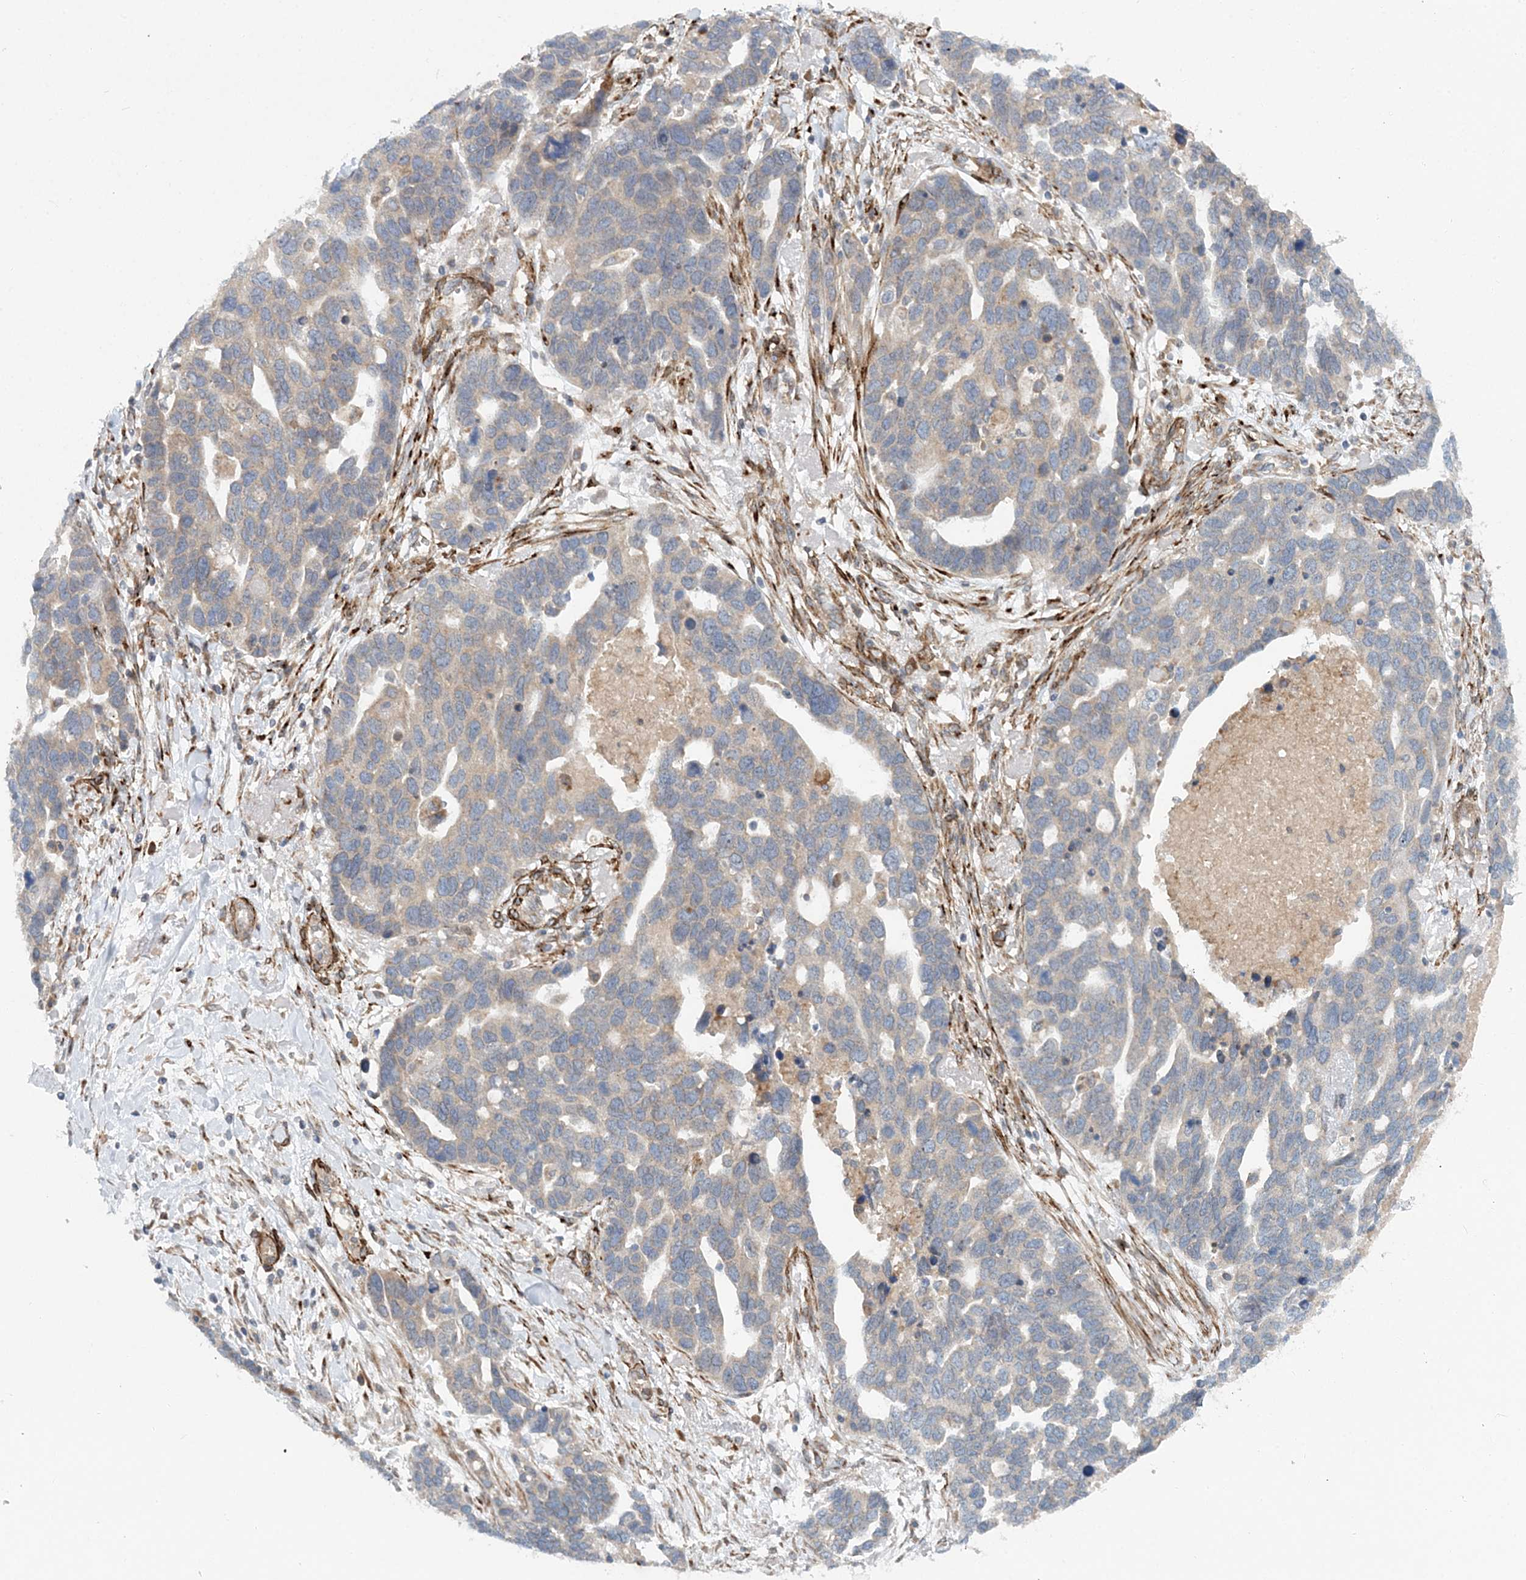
{"staining": {"intensity": "weak", "quantity": "<25%", "location": "cytoplasmic/membranous"}, "tissue": "ovarian cancer", "cell_type": "Tumor cells", "image_type": "cancer", "snomed": [{"axis": "morphology", "description": "Cystadenocarcinoma, serous, NOS"}, {"axis": "topography", "description": "Ovary"}], "caption": "The histopathology image reveals no staining of tumor cells in ovarian cancer.", "gene": "NBAS", "patient": {"sex": "female", "age": 54}}